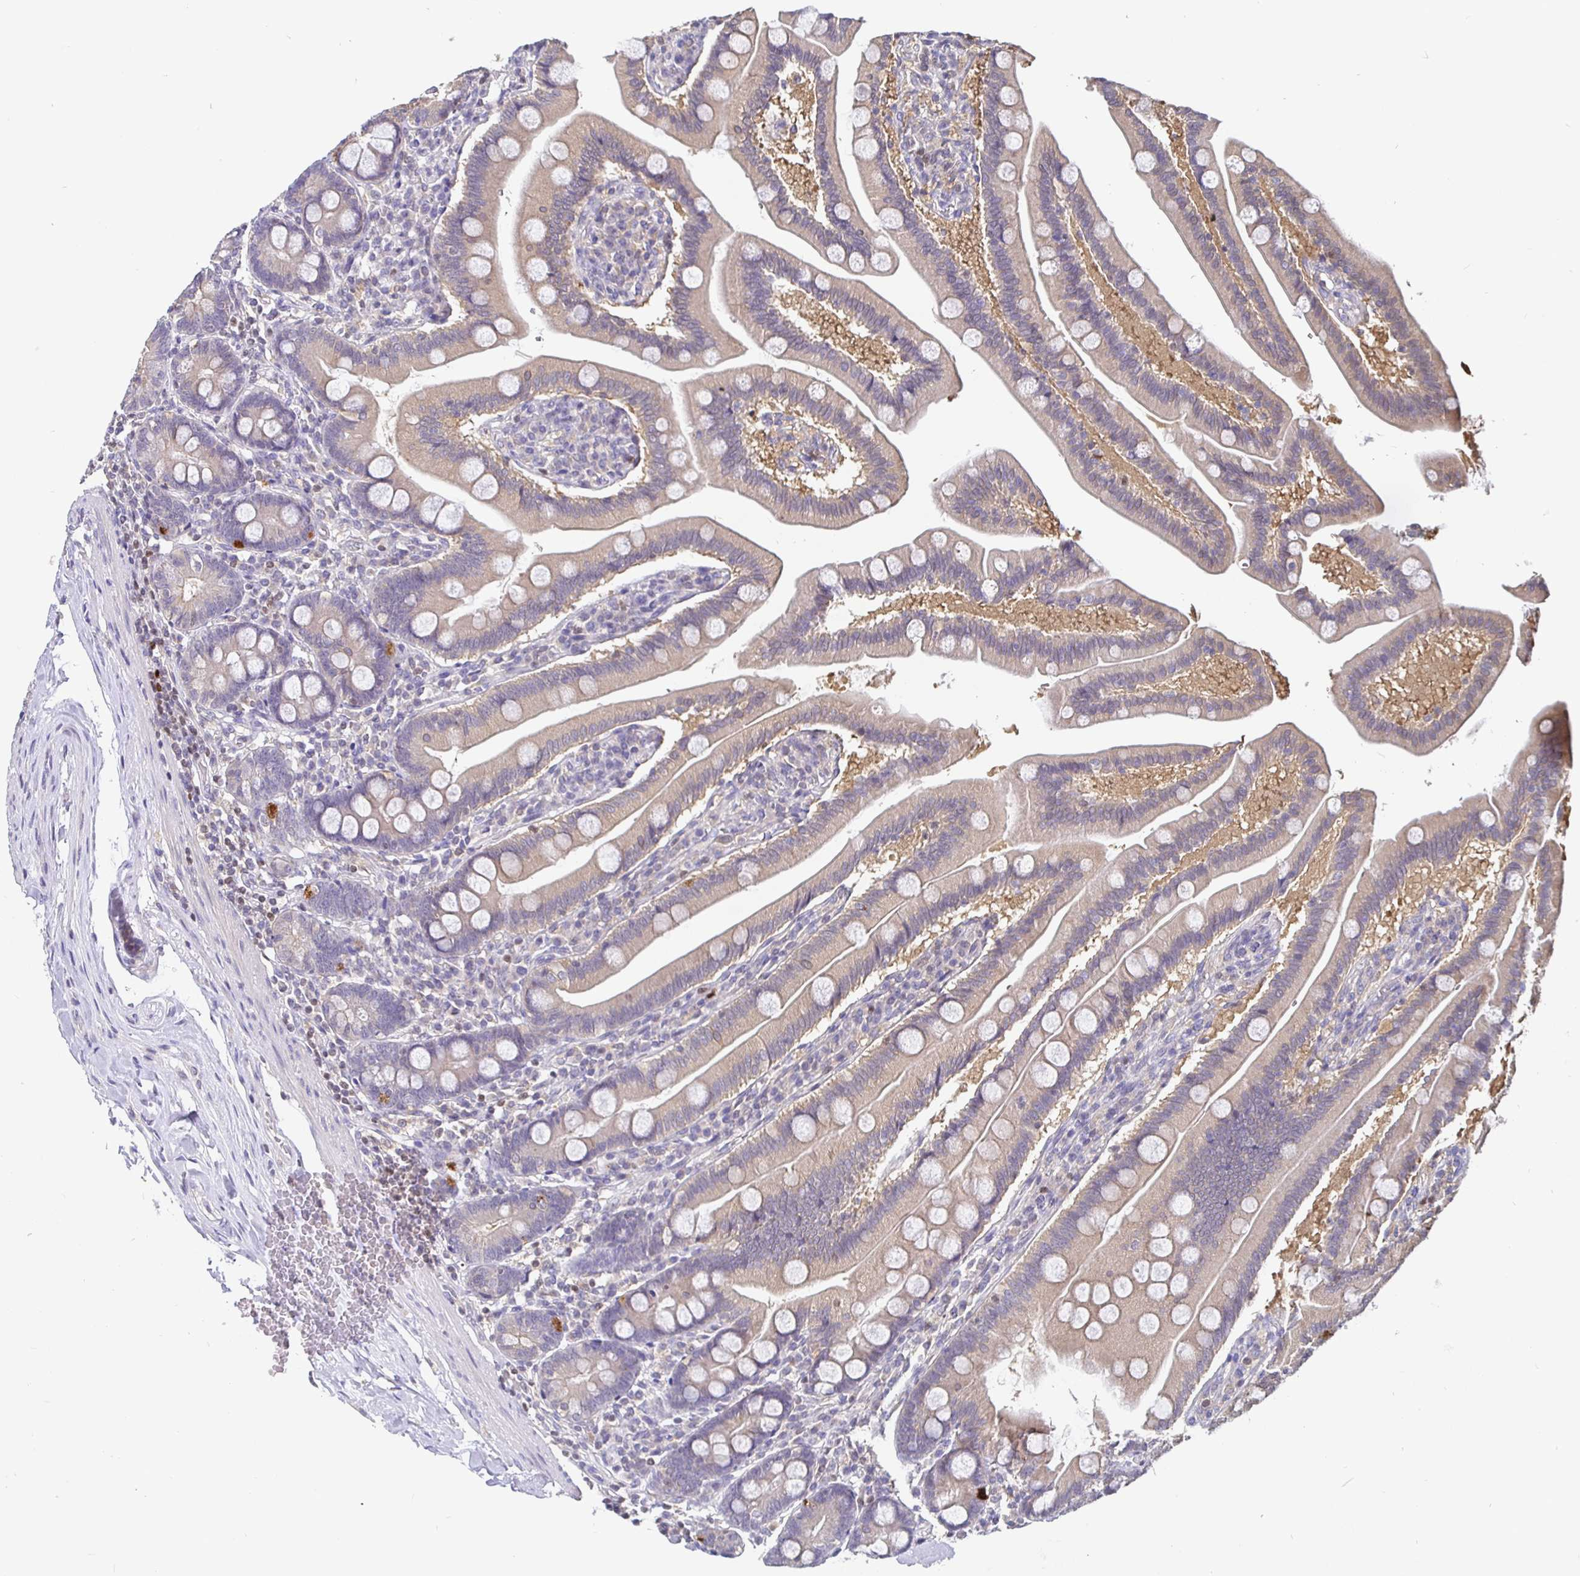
{"staining": {"intensity": "weak", "quantity": ">75%", "location": "cytoplasmic/membranous"}, "tissue": "duodenum", "cell_type": "Glandular cells", "image_type": "normal", "snomed": [{"axis": "morphology", "description": "Normal tissue, NOS"}, {"axis": "topography", "description": "Duodenum"}], "caption": "Protein staining of unremarkable duodenum exhibits weak cytoplasmic/membranous staining in approximately >75% of glandular cells.", "gene": "SATB1", "patient": {"sex": "female", "age": 67}}